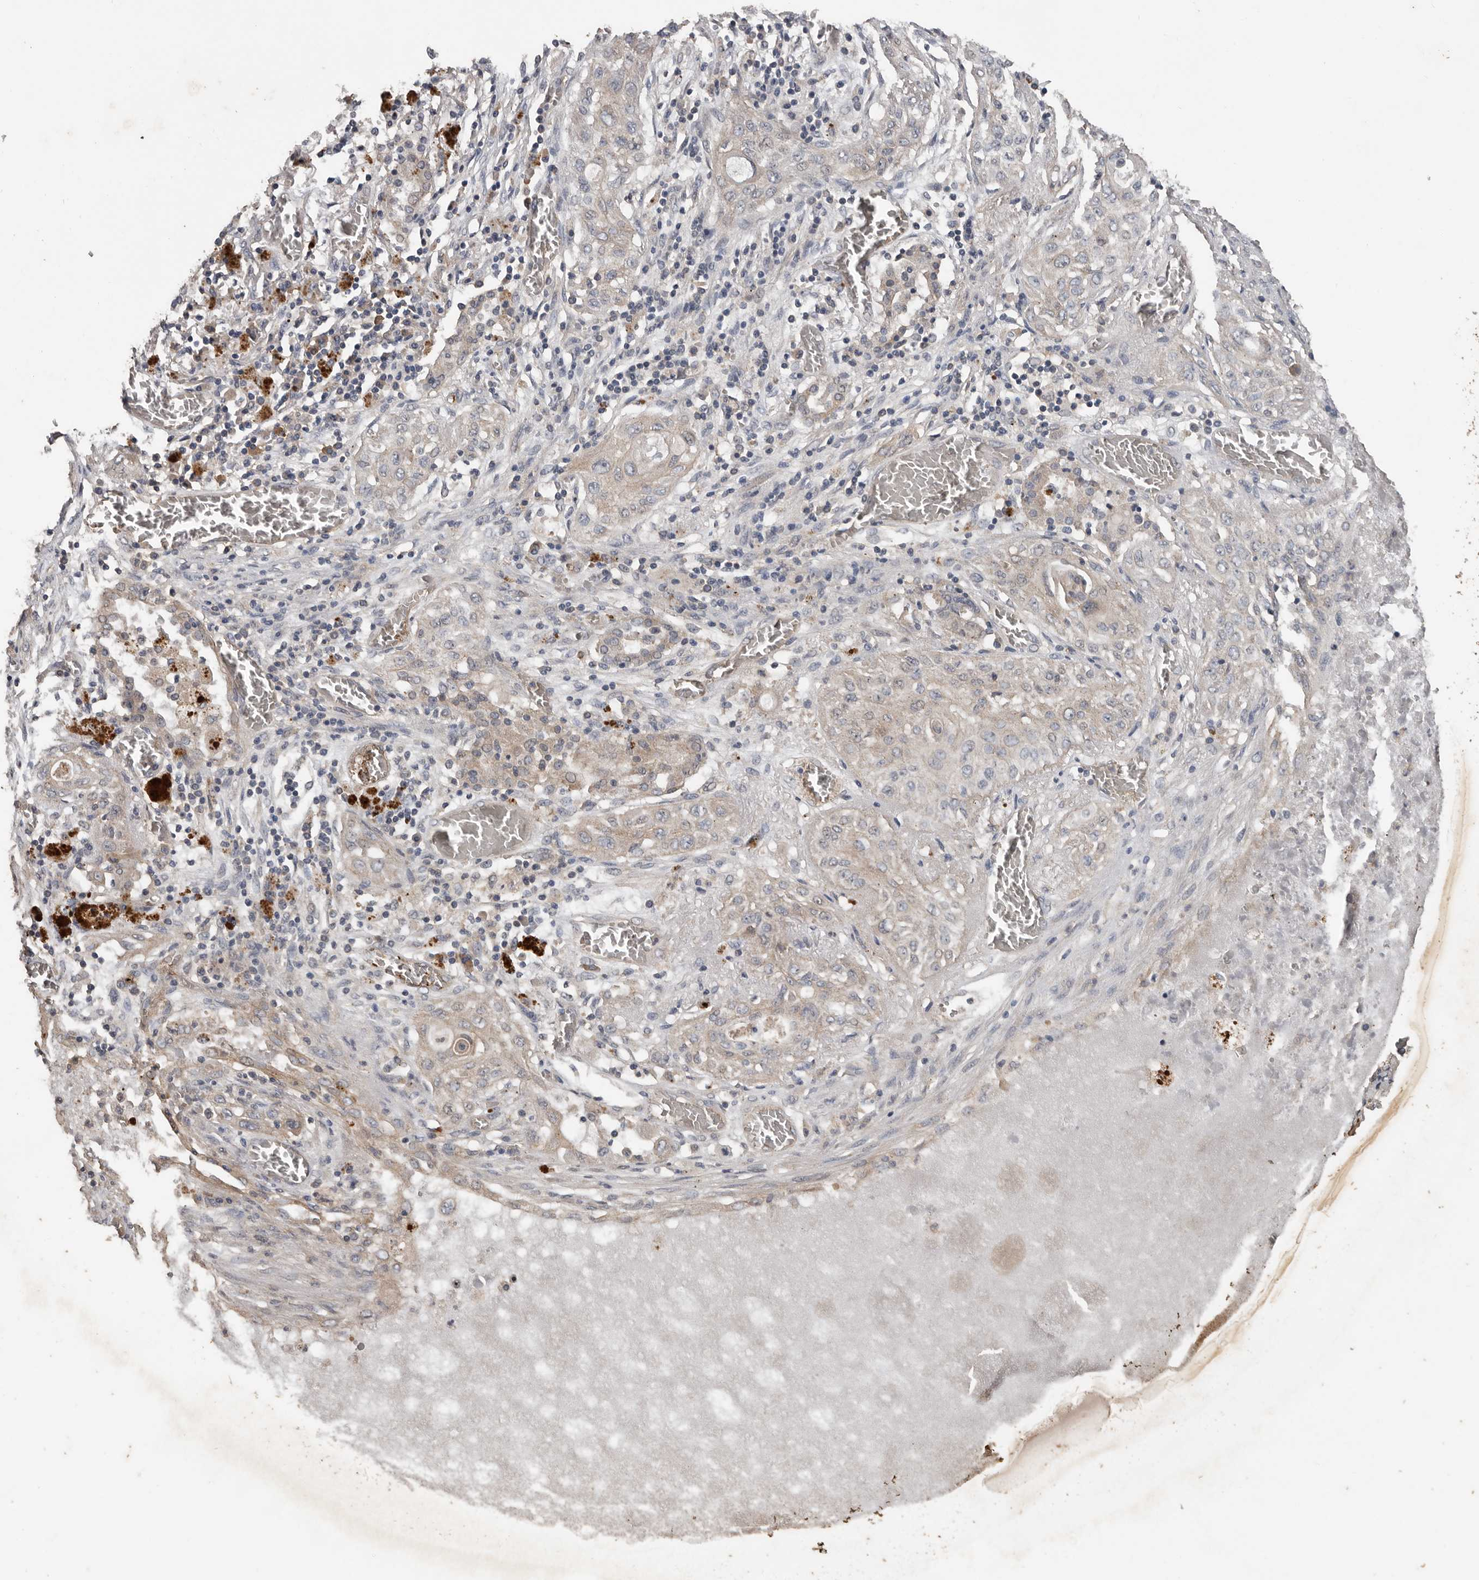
{"staining": {"intensity": "weak", "quantity": "<25%", "location": "cytoplasmic/membranous"}, "tissue": "lung cancer", "cell_type": "Tumor cells", "image_type": "cancer", "snomed": [{"axis": "morphology", "description": "Squamous cell carcinoma, NOS"}, {"axis": "topography", "description": "Lung"}], "caption": "Human lung cancer (squamous cell carcinoma) stained for a protein using IHC shows no positivity in tumor cells.", "gene": "HYAL4", "patient": {"sex": "female", "age": 47}}